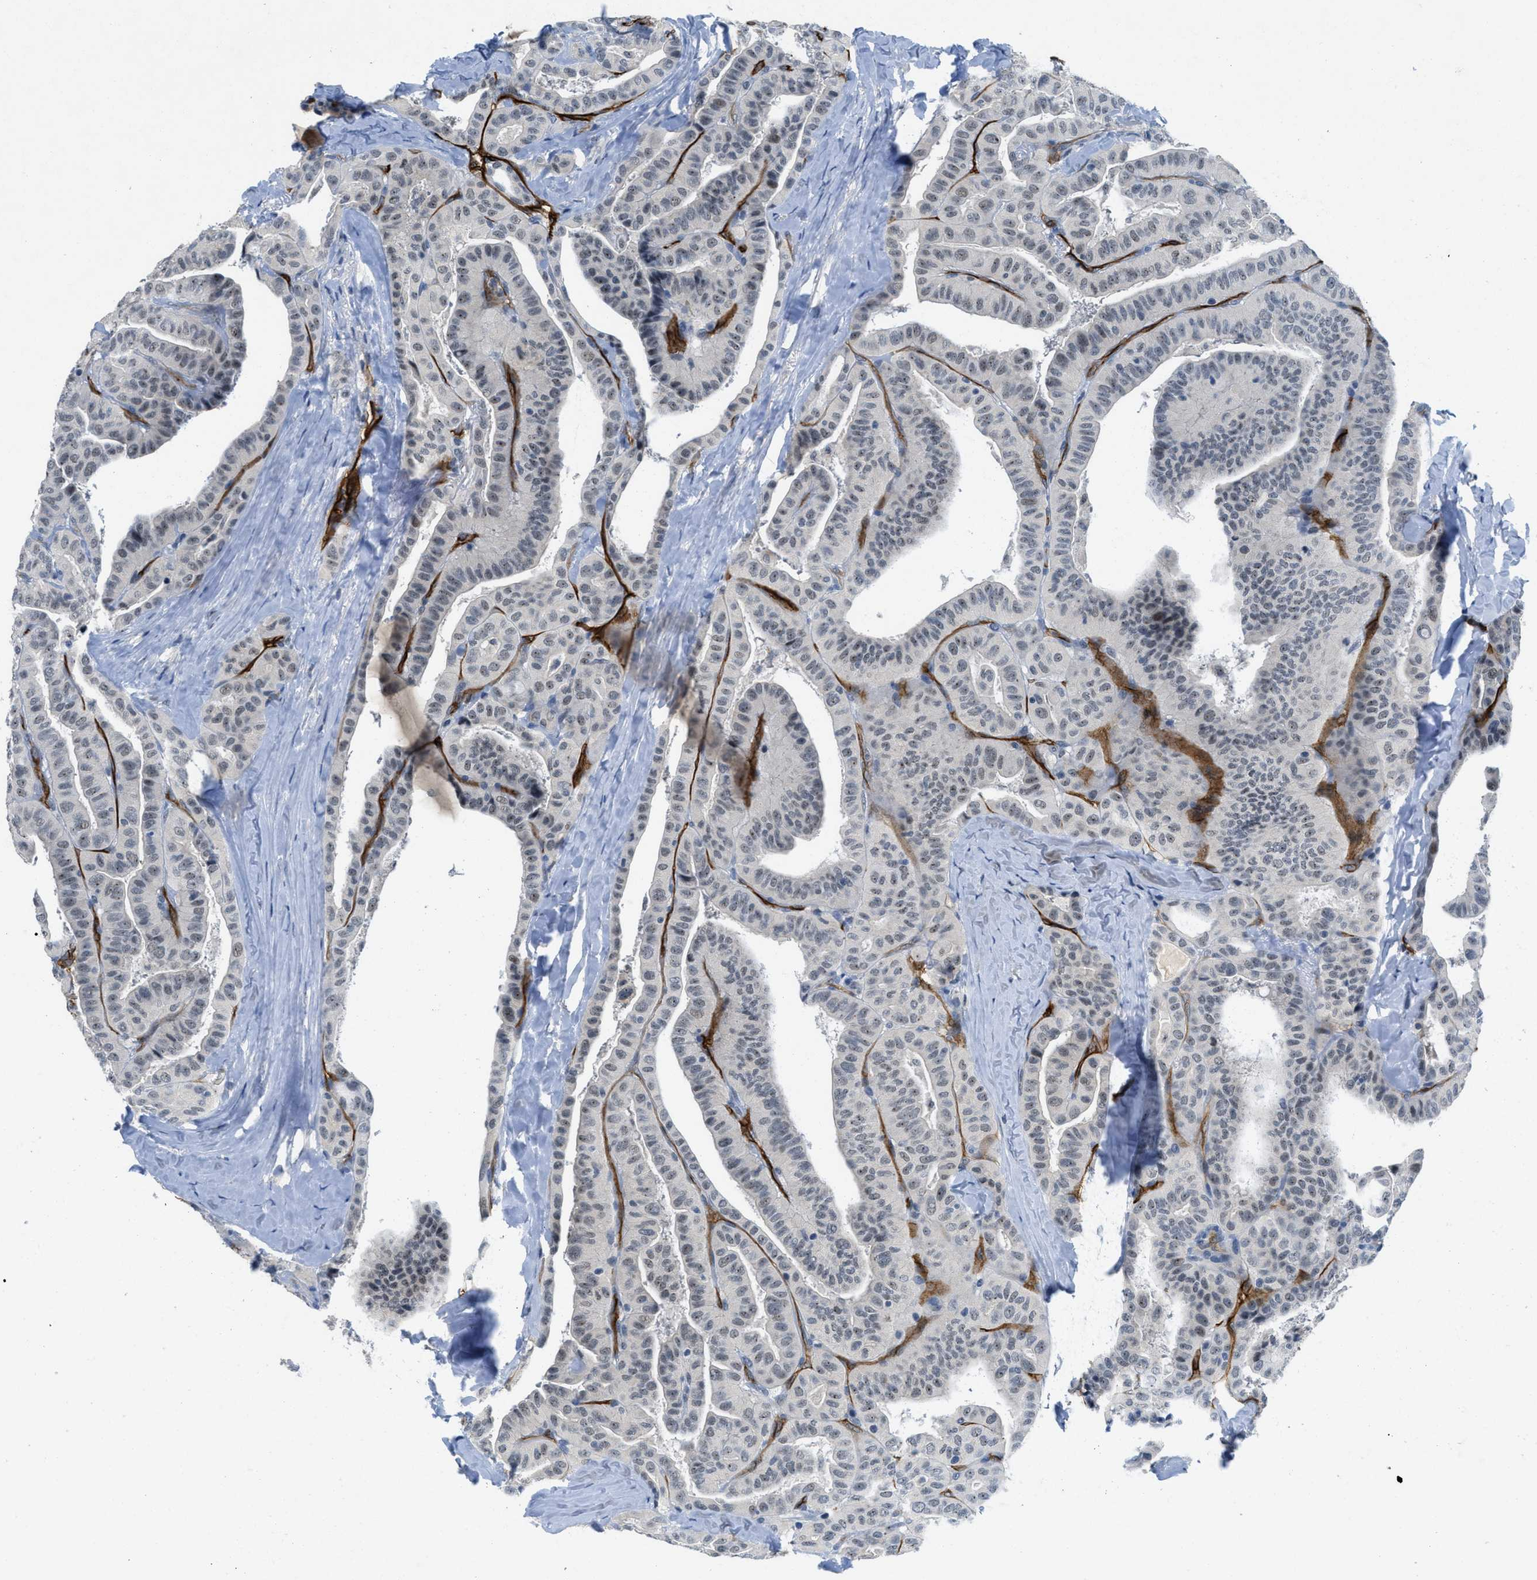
{"staining": {"intensity": "weak", "quantity": "<25%", "location": "nuclear"}, "tissue": "thyroid cancer", "cell_type": "Tumor cells", "image_type": "cancer", "snomed": [{"axis": "morphology", "description": "Papillary adenocarcinoma, NOS"}, {"axis": "topography", "description": "Thyroid gland"}], "caption": "There is no significant positivity in tumor cells of thyroid cancer.", "gene": "SLCO2A1", "patient": {"sex": "male", "age": 77}}